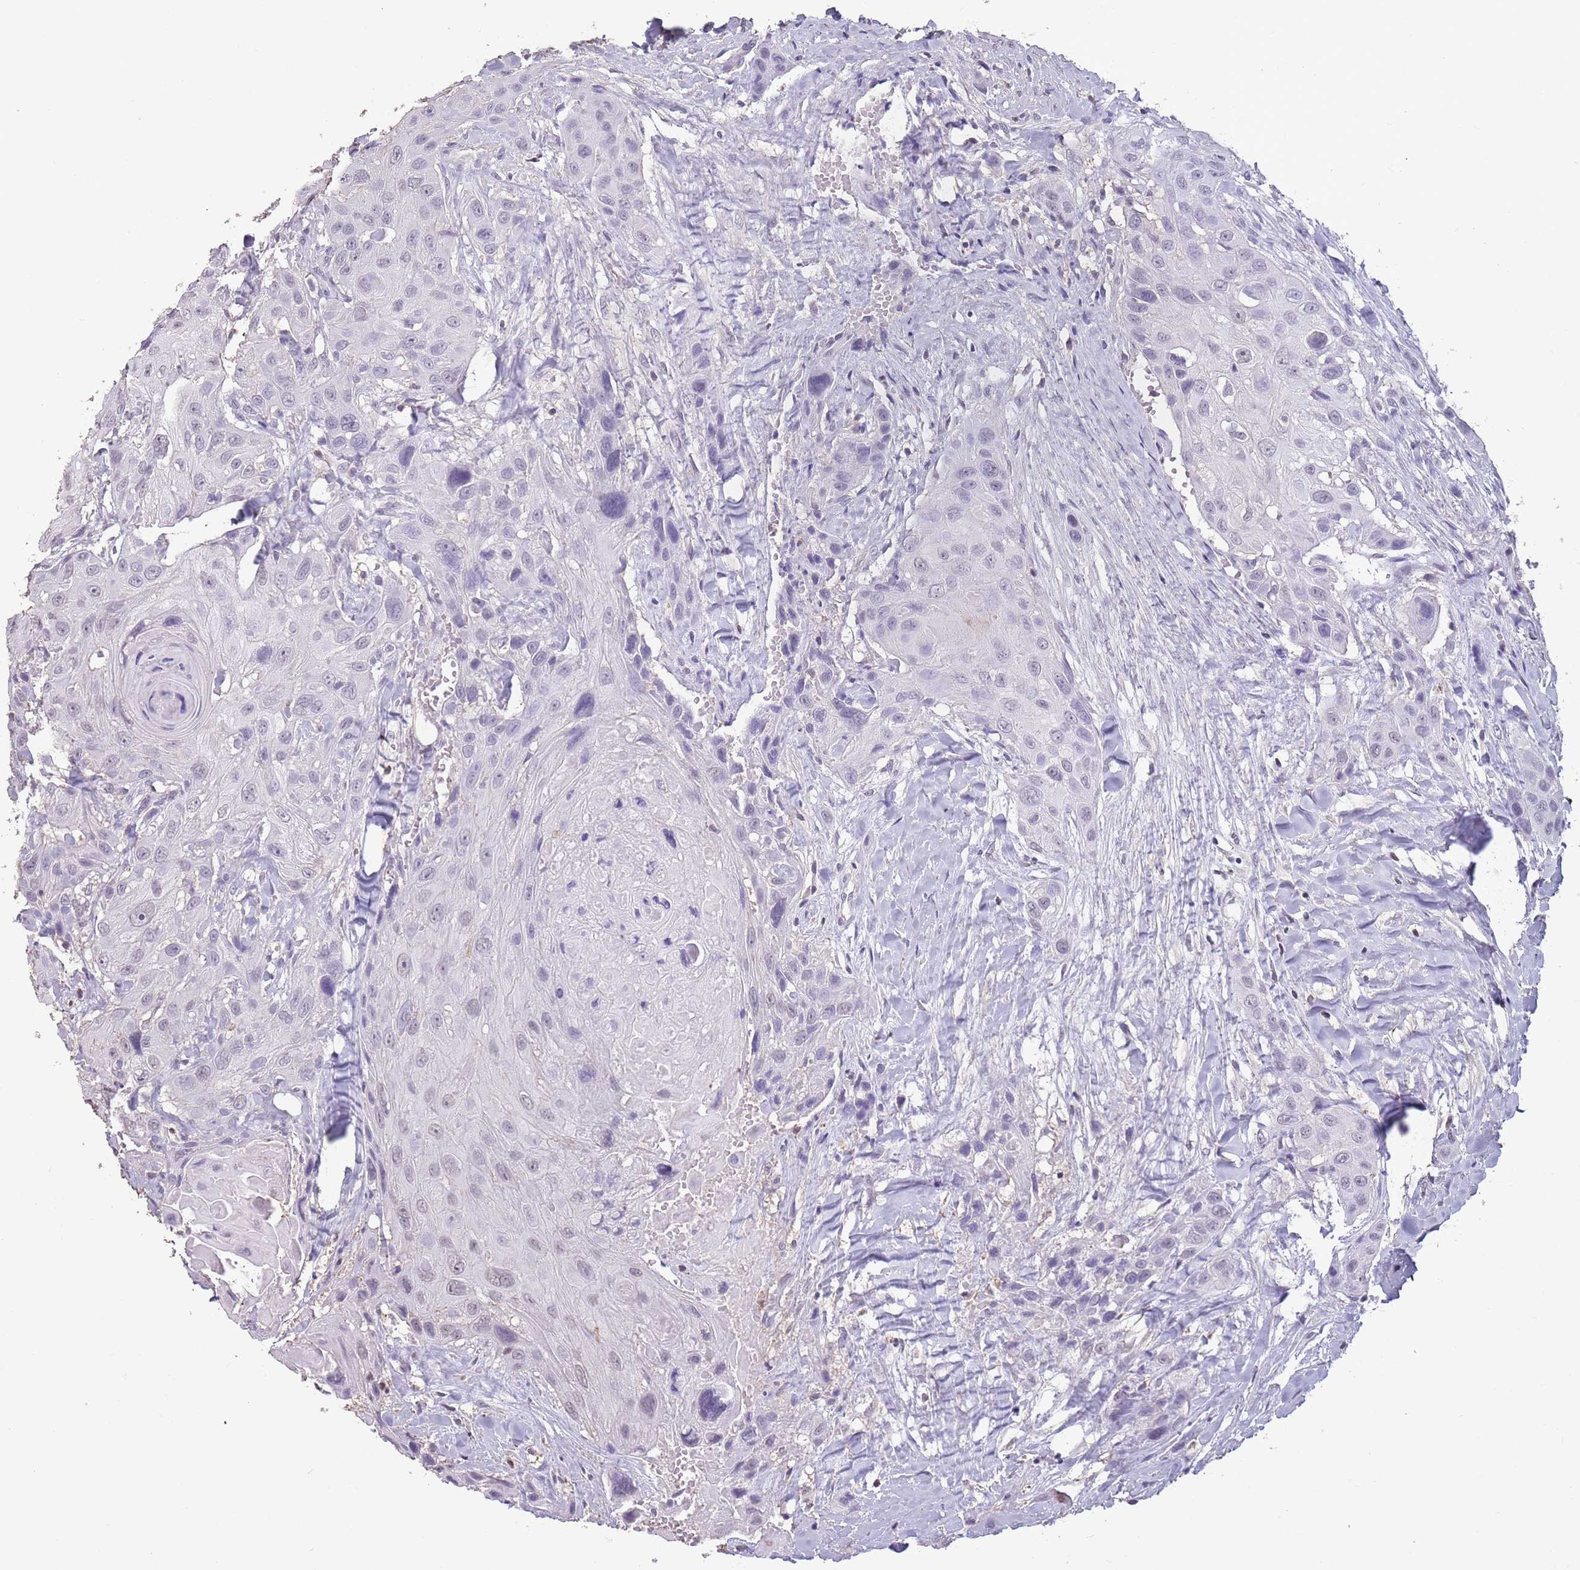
{"staining": {"intensity": "weak", "quantity": "<25%", "location": "nuclear"}, "tissue": "head and neck cancer", "cell_type": "Tumor cells", "image_type": "cancer", "snomed": [{"axis": "morphology", "description": "Squamous cell carcinoma, NOS"}, {"axis": "topography", "description": "Head-Neck"}], "caption": "DAB (3,3'-diaminobenzidine) immunohistochemical staining of head and neck cancer (squamous cell carcinoma) reveals no significant staining in tumor cells.", "gene": "SUN5", "patient": {"sex": "male", "age": 81}}